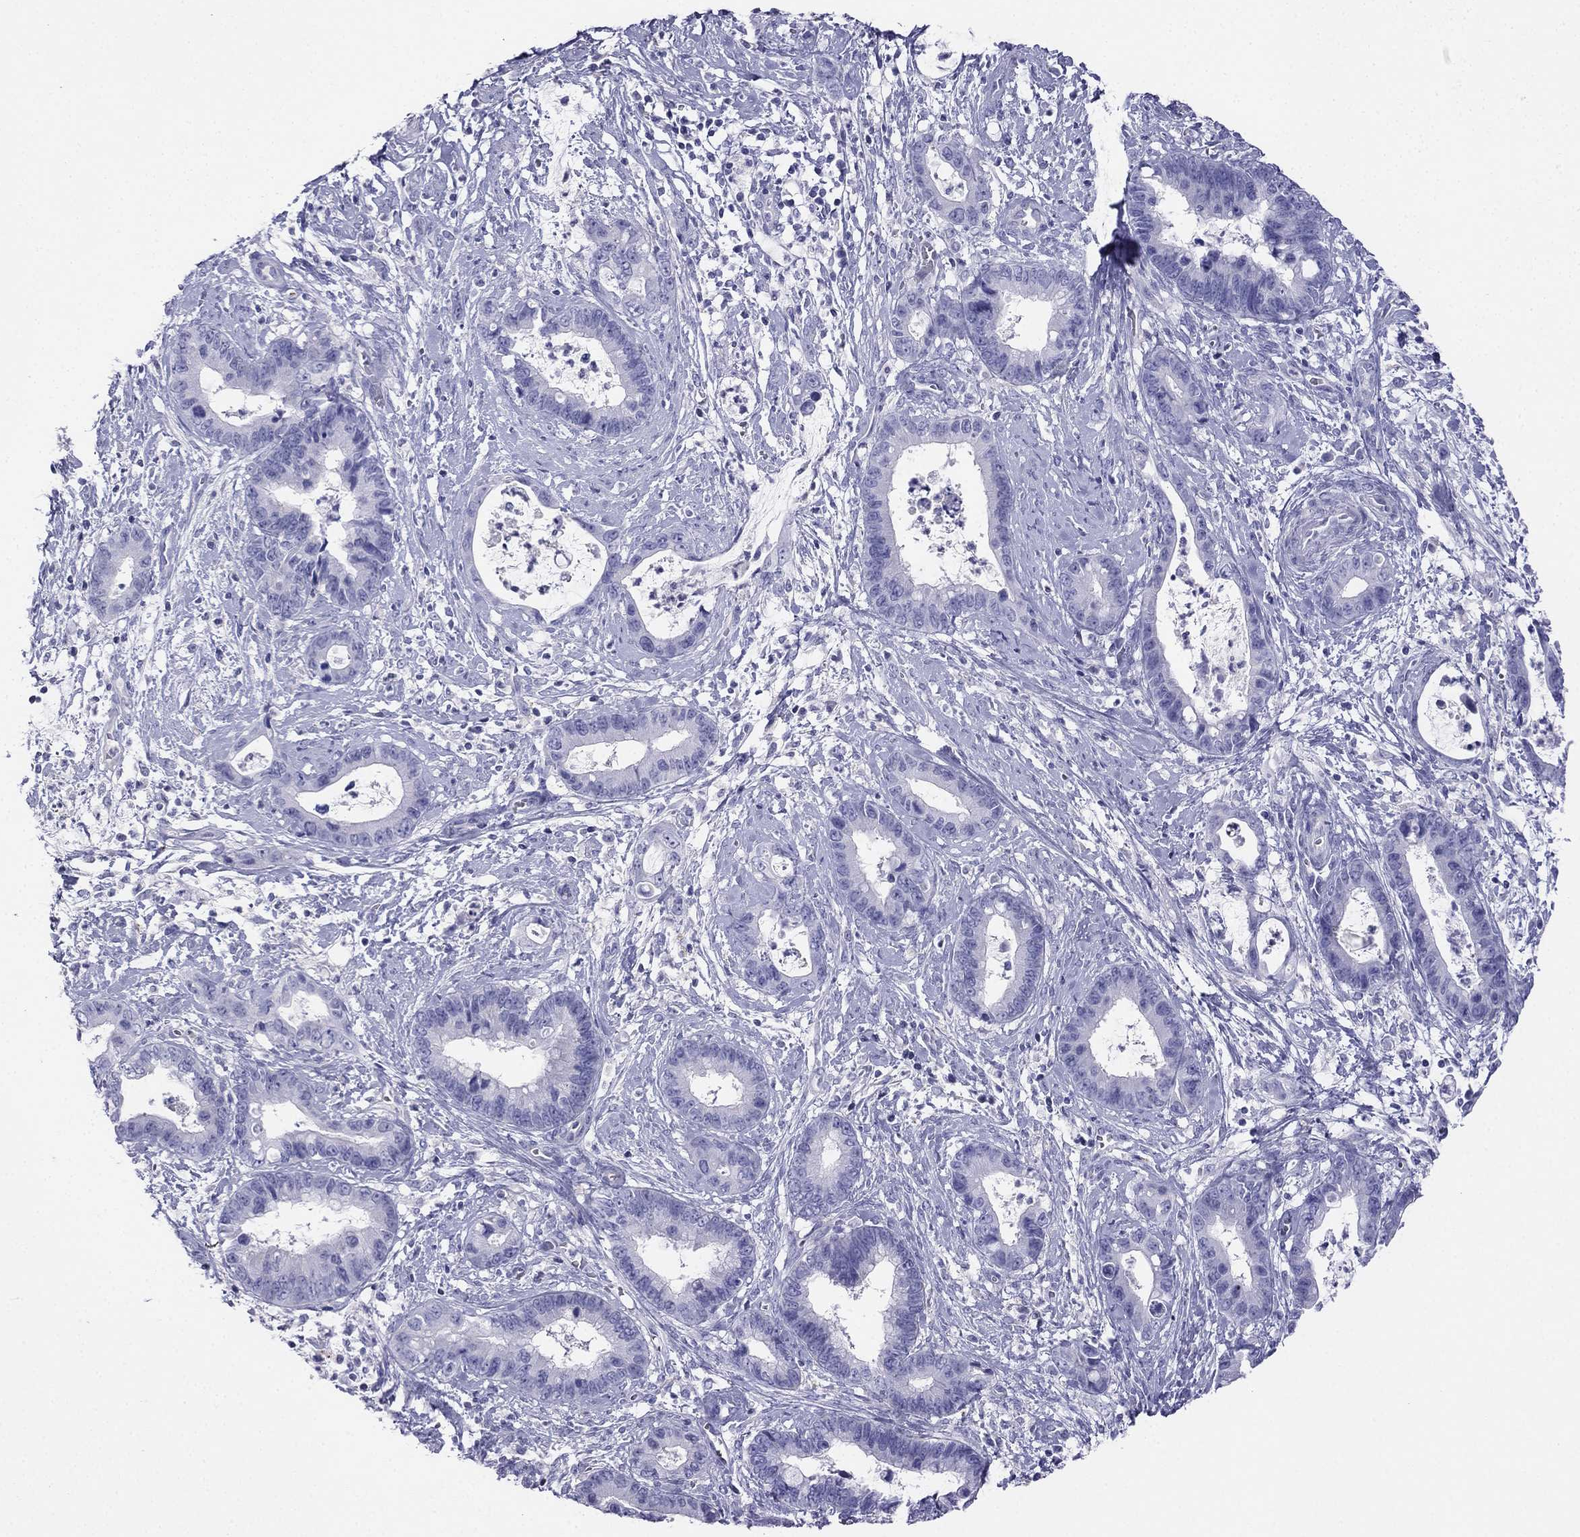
{"staining": {"intensity": "negative", "quantity": "none", "location": "none"}, "tissue": "cervical cancer", "cell_type": "Tumor cells", "image_type": "cancer", "snomed": [{"axis": "morphology", "description": "Adenocarcinoma, NOS"}, {"axis": "topography", "description": "Cervix"}], "caption": "An IHC image of adenocarcinoma (cervical) is shown. There is no staining in tumor cells of adenocarcinoma (cervical).", "gene": "ALOXE3", "patient": {"sex": "female", "age": 44}}